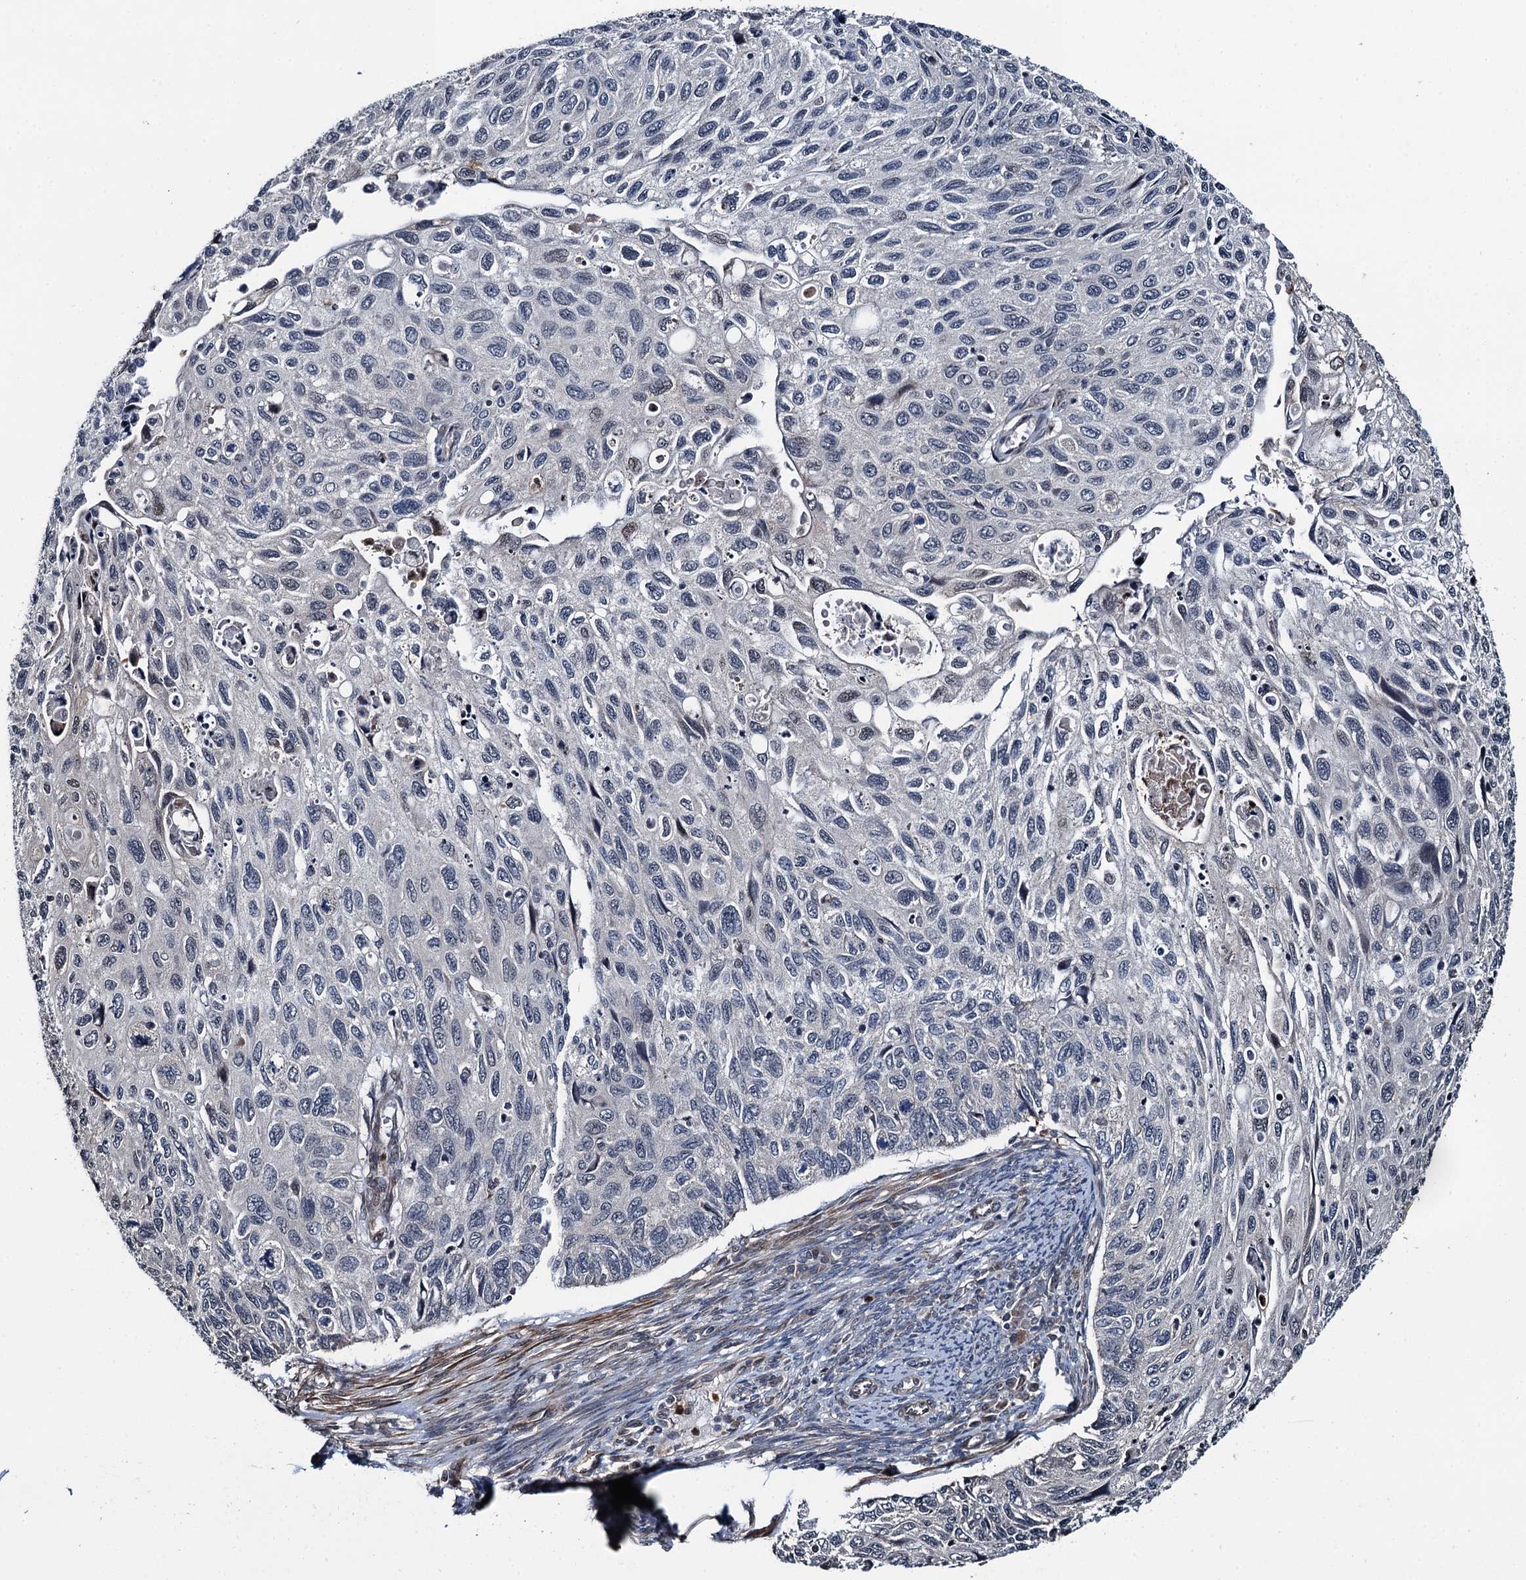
{"staining": {"intensity": "negative", "quantity": "none", "location": "none"}, "tissue": "cervical cancer", "cell_type": "Tumor cells", "image_type": "cancer", "snomed": [{"axis": "morphology", "description": "Squamous cell carcinoma, NOS"}, {"axis": "topography", "description": "Cervix"}], "caption": "Human cervical squamous cell carcinoma stained for a protein using immunohistochemistry (IHC) reveals no staining in tumor cells.", "gene": "WHAMM", "patient": {"sex": "female", "age": 70}}